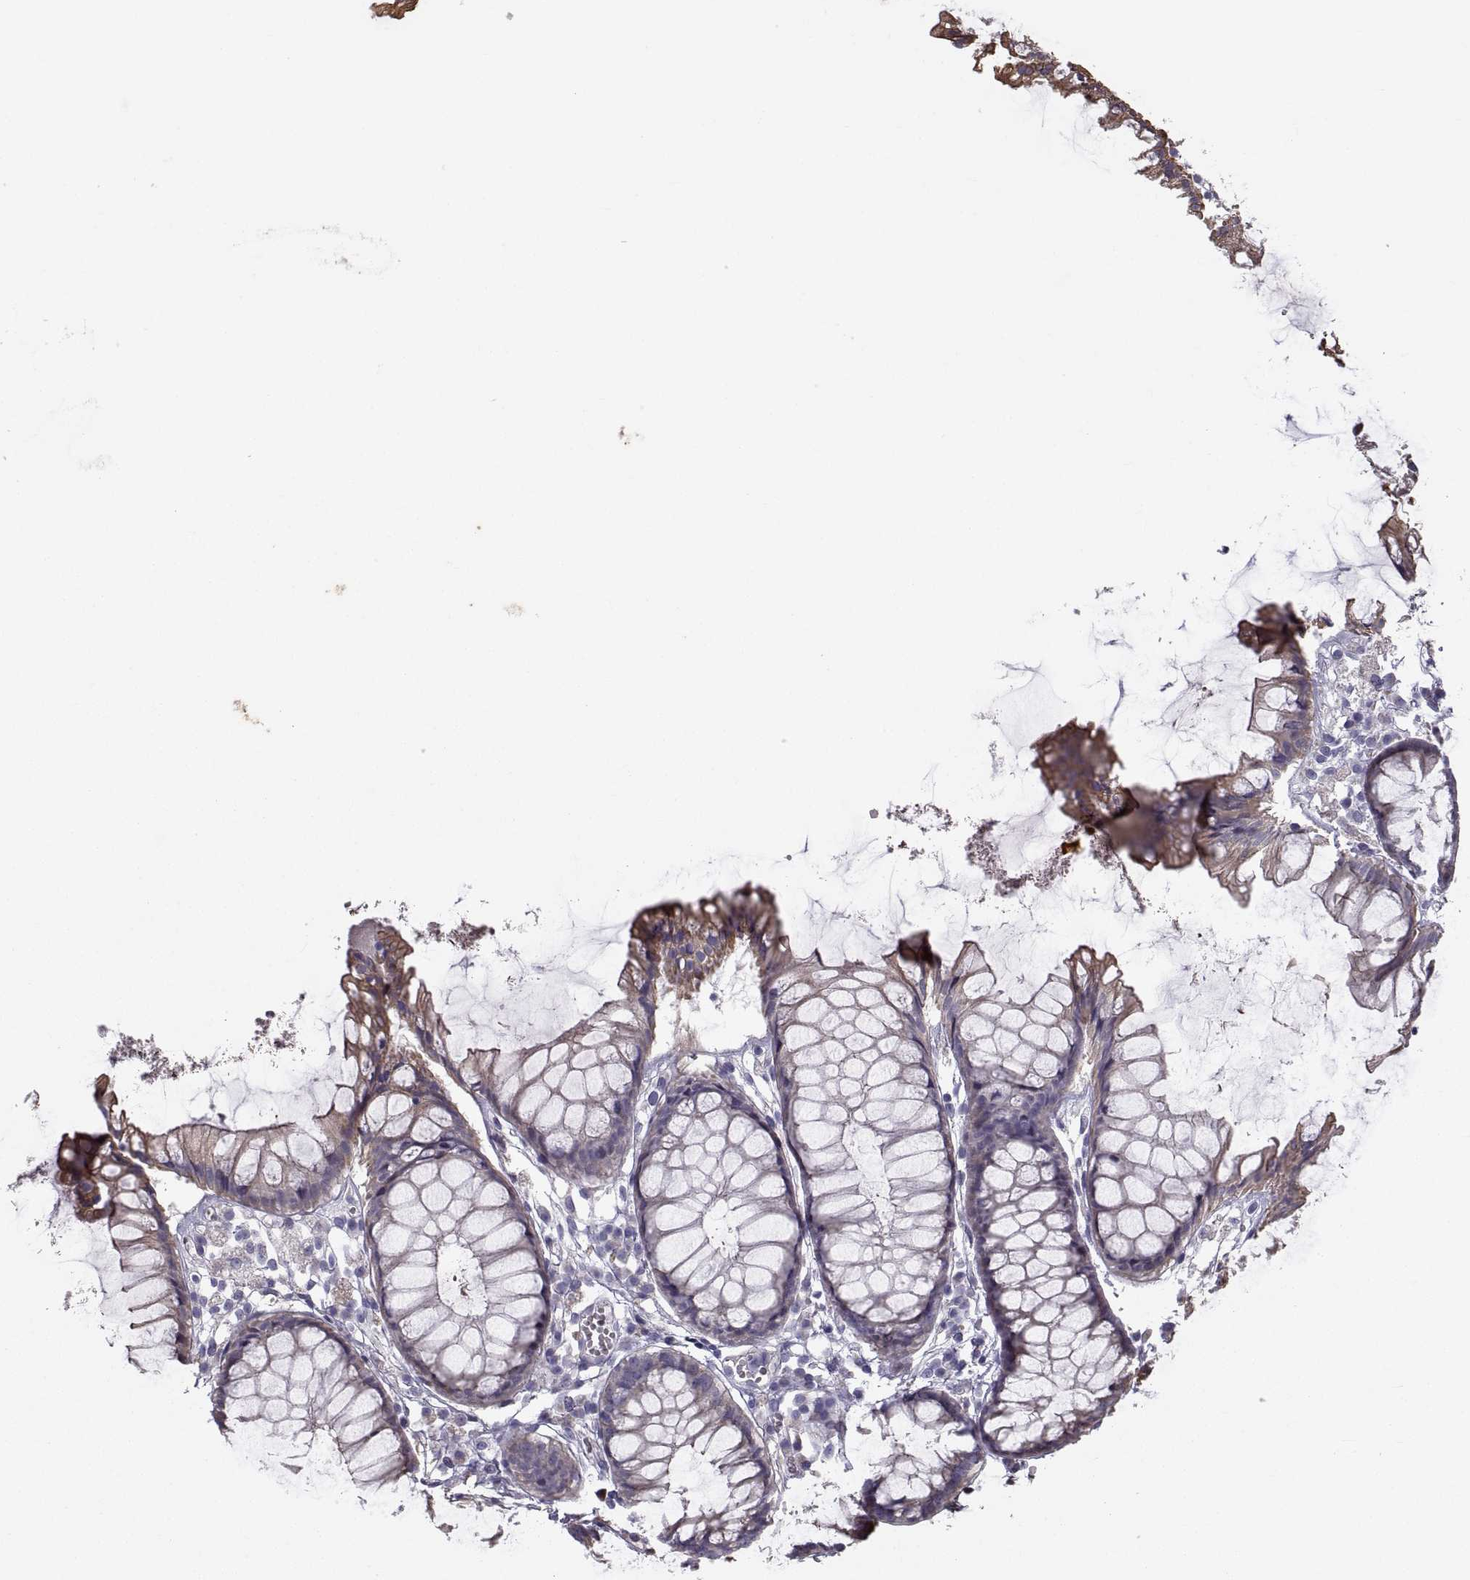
{"staining": {"intensity": "weak", "quantity": "<25%", "location": "cytoplasmic/membranous"}, "tissue": "colon", "cell_type": "Endothelial cells", "image_type": "normal", "snomed": [{"axis": "morphology", "description": "Normal tissue, NOS"}, {"axis": "morphology", "description": "Adenocarcinoma, NOS"}, {"axis": "topography", "description": "Colon"}], "caption": "Human colon stained for a protein using IHC shows no staining in endothelial cells.", "gene": "ANO1", "patient": {"sex": "male", "age": 65}}